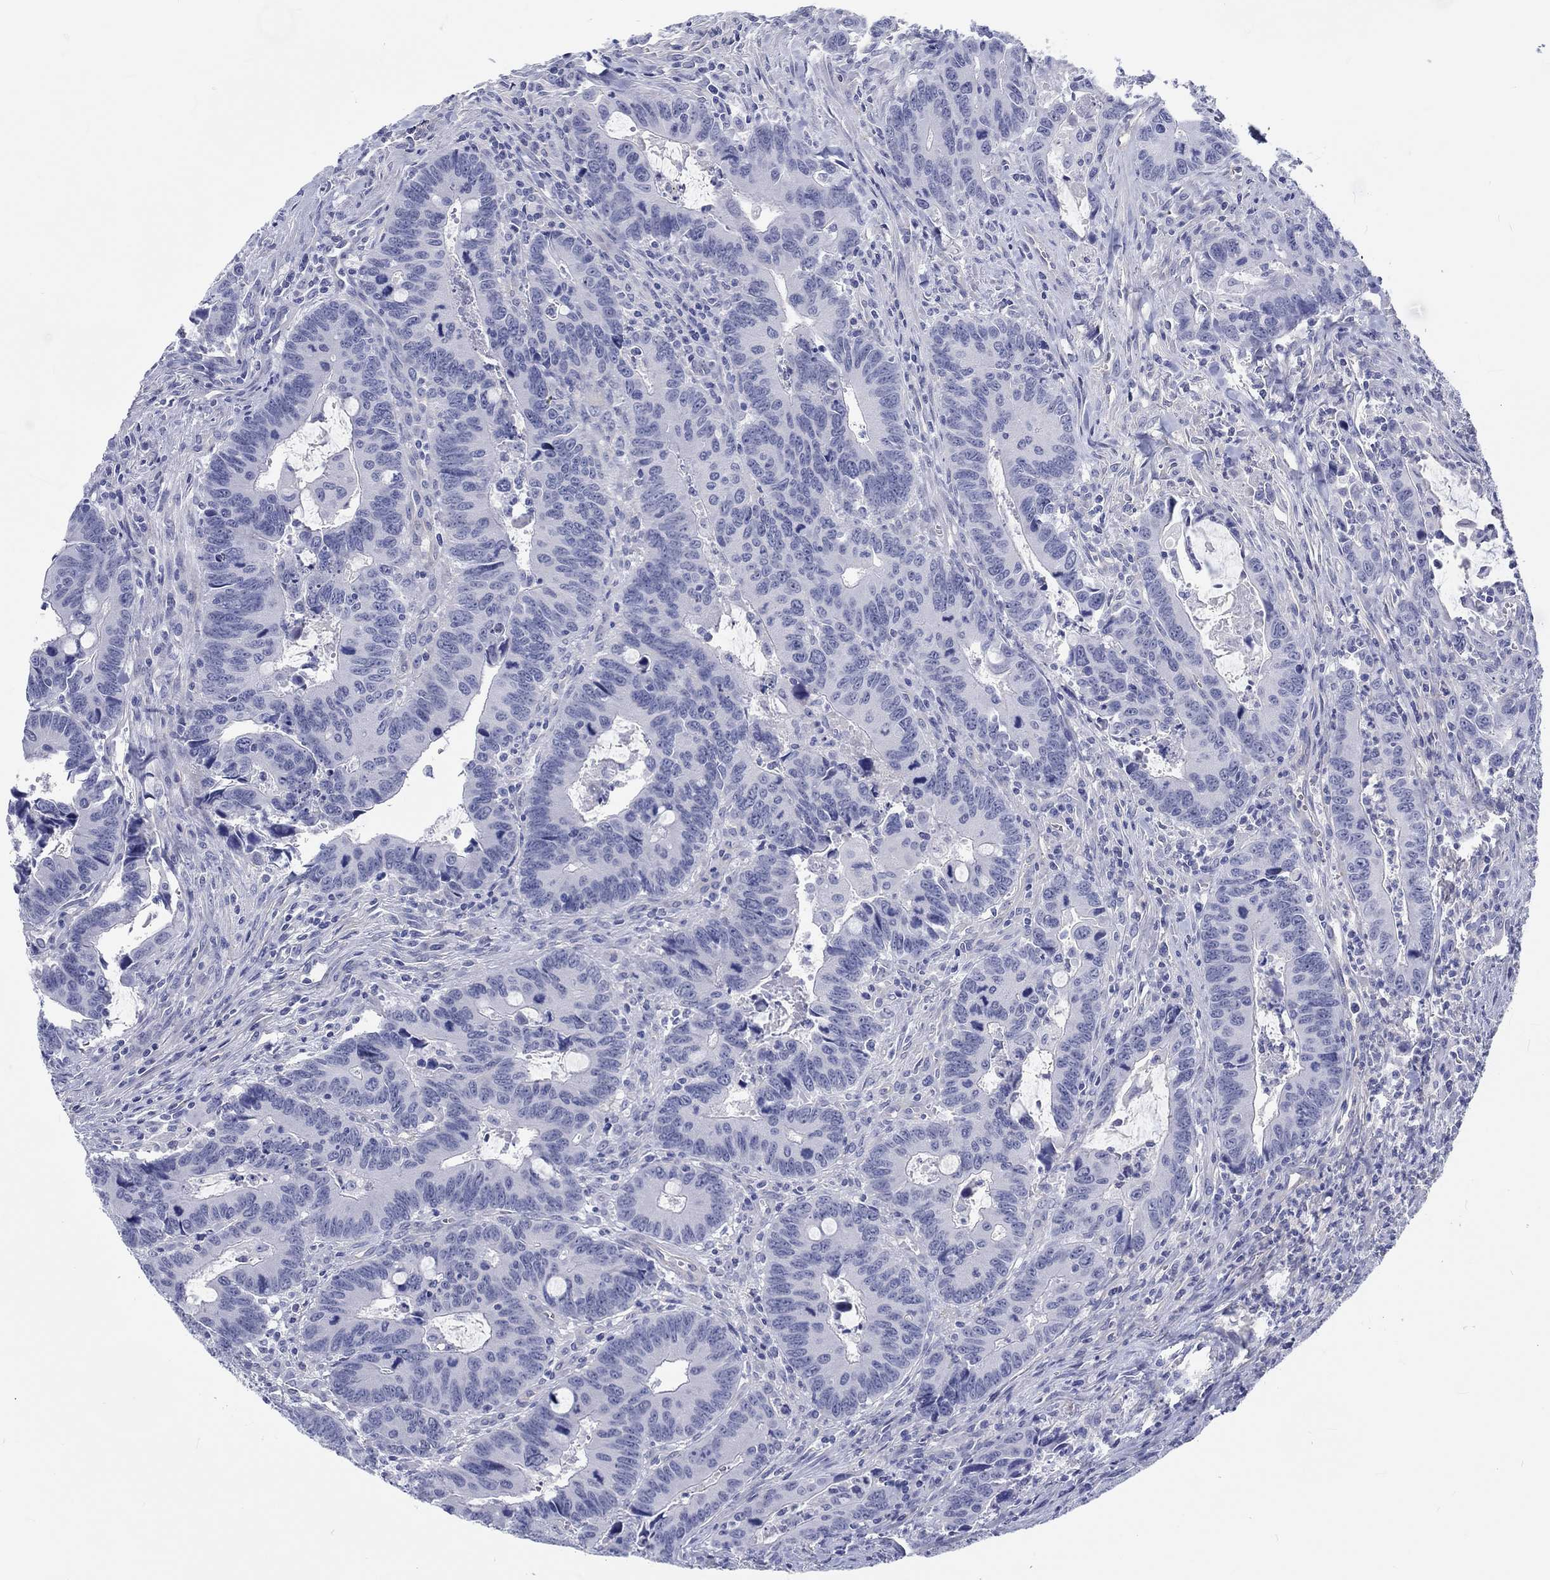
{"staining": {"intensity": "negative", "quantity": "none", "location": "none"}, "tissue": "colorectal cancer", "cell_type": "Tumor cells", "image_type": "cancer", "snomed": [{"axis": "morphology", "description": "Adenocarcinoma, NOS"}, {"axis": "topography", "description": "Rectum"}], "caption": "A histopathology image of adenocarcinoma (colorectal) stained for a protein demonstrates no brown staining in tumor cells.", "gene": "CDY2B", "patient": {"sex": "male", "age": 67}}